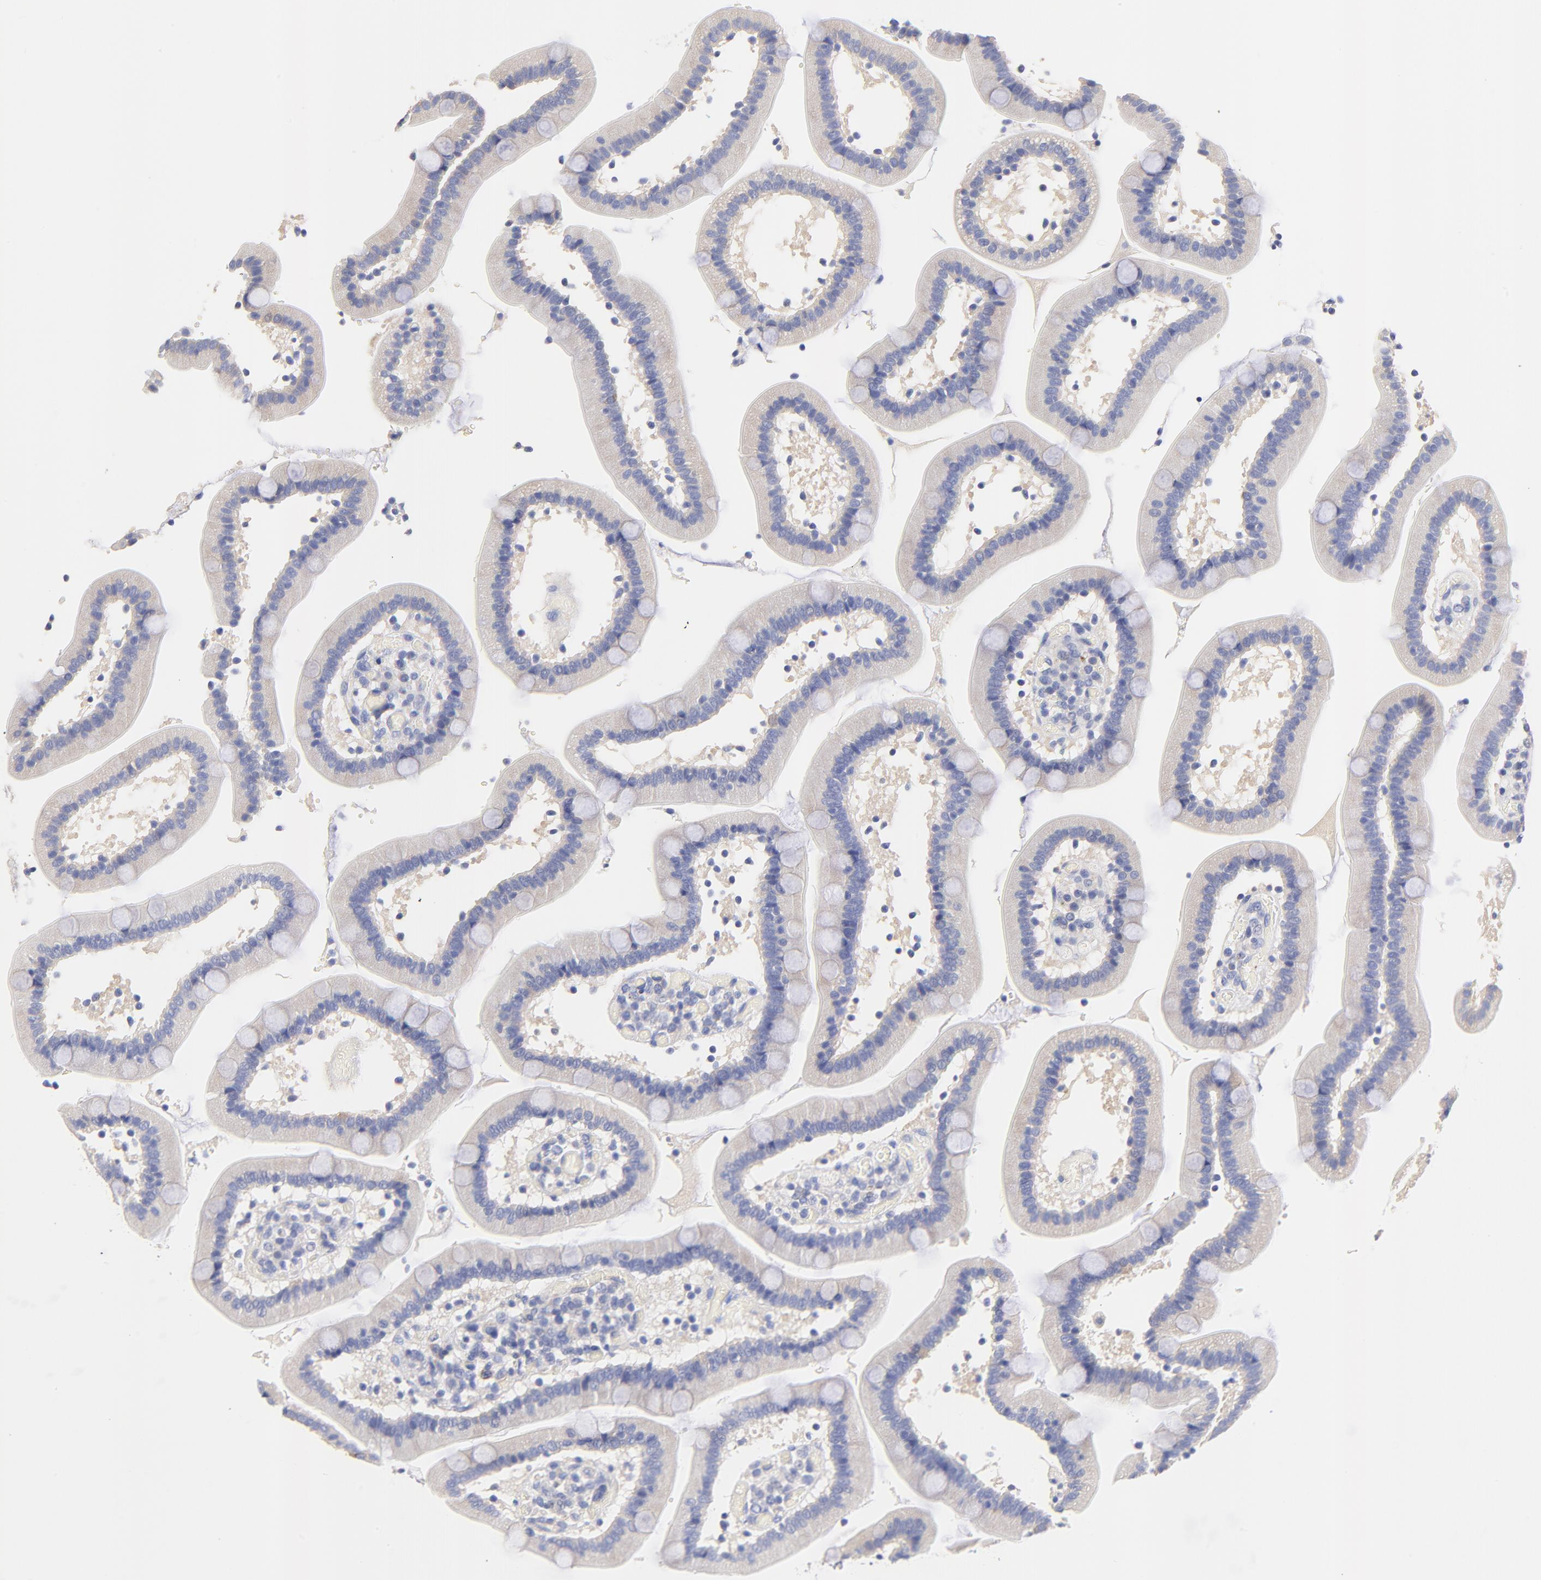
{"staining": {"intensity": "weak", "quantity": ">75%", "location": "cytoplasmic/membranous"}, "tissue": "duodenum", "cell_type": "Glandular cells", "image_type": "normal", "snomed": [{"axis": "morphology", "description": "Normal tissue, NOS"}, {"axis": "topography", "description": "Duodenum"}], "caption": "Protein analysis of unremarkable duodenum exhibits weak cytoplasmic/membranous staining in approximately >75% of glandular cells.", "gene": "HS3ST1", "patient": {"sex": "male", "age": 66}}